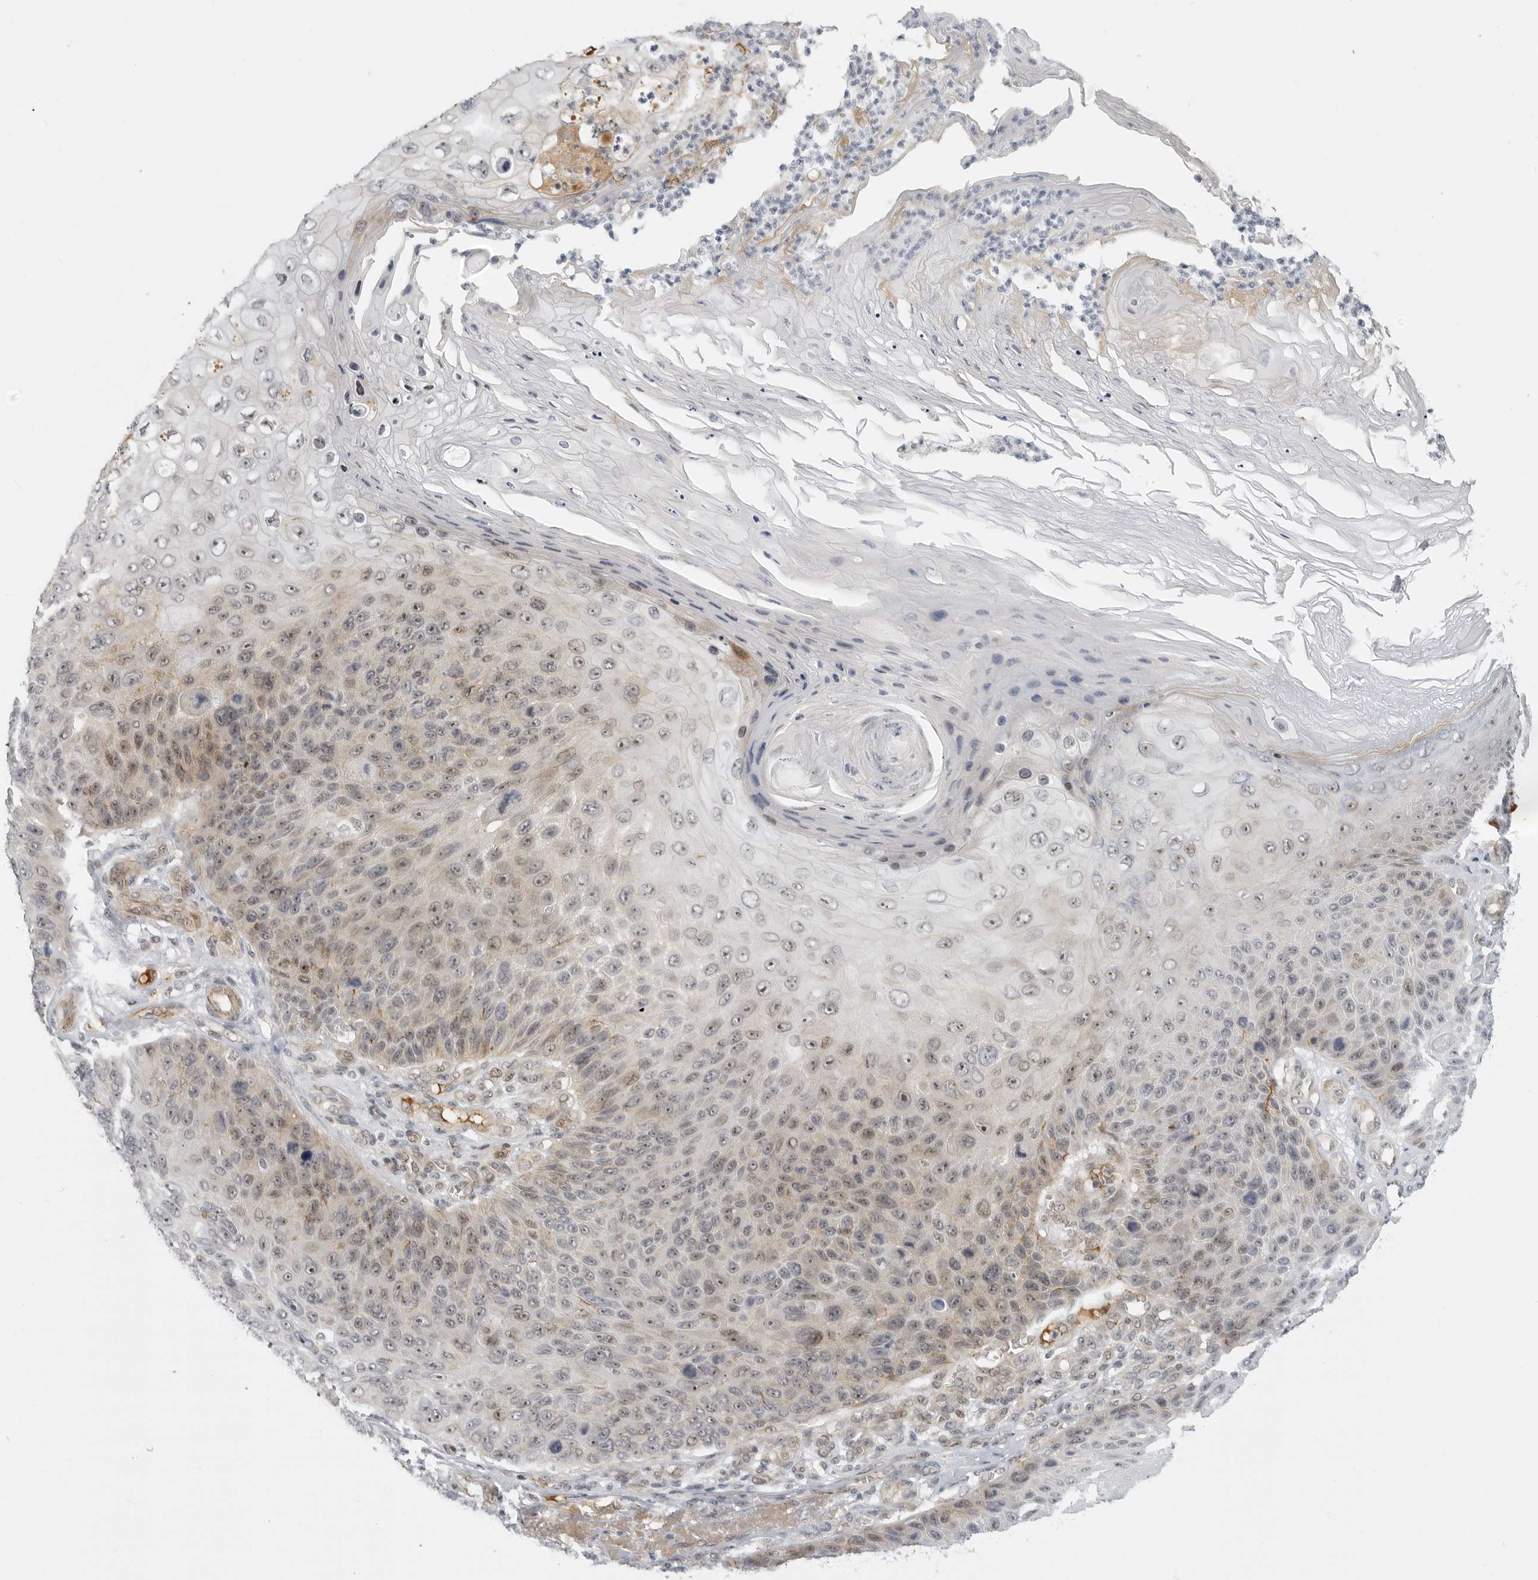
{"staining": {"intensity": "weak", "quantity": "25%-75%", "location": "nuclear"}, "tissue": "skin cancer", "cell_type": "Tumor cells", "image_type": "cancer", "snomed": [{"axis": "morphology", "description": "Squamous cell carcinoma, NOS"}, {"axis": "topography", "description": "Skin"}], "caption": "Immunohistochemical staining of human skin cancer reveals low levels of weak nuclear protein expression in approximately 25%-75% of tumor cells.", "gene": "CEP295NL", "patient": {"sex": "female", "age": 88}}